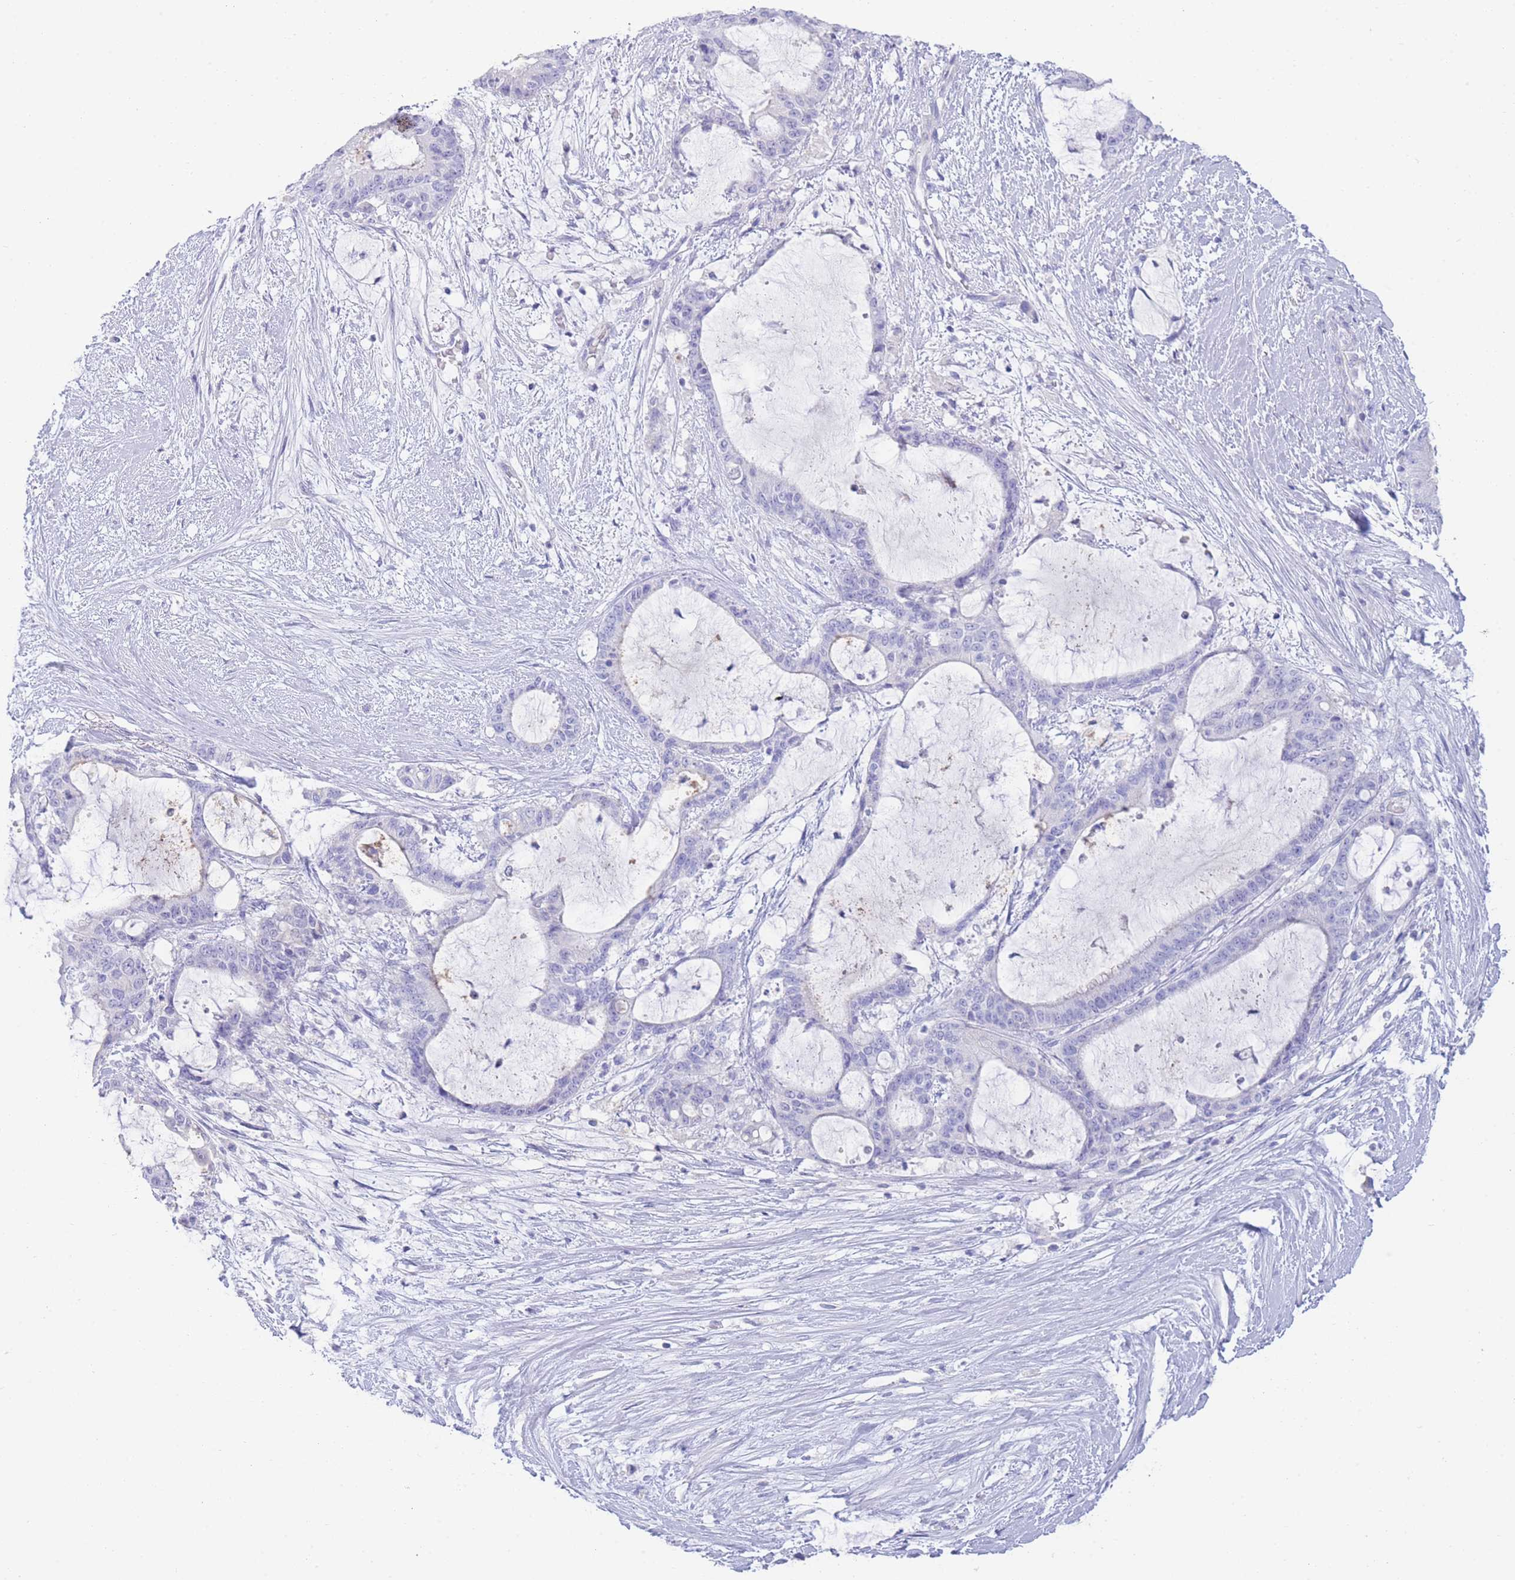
{"staining": {"intensity": "negative", "quantity": "none", "location": "none"}, "tissue": "liver cancer", "cell_type": "Tumor cells", "image_type": "cancer", "snomed": [{"axis": "morphology", "description": "Normal tissue, NOS"}, {"axis": "morphology", "description": "Cholangiocarcinoma"}, {"axis": "topography", "description": "Liver"}, {"axis": "topography", "description": "Peripheral nerve tissue"}], "caption": "Liver cholangiocarcinoma was stained to show a protein in brown. There is no significant staining in tumor cells.", "gene": "LRRC37A", "patient": {"sex": "female", "age": 73}}